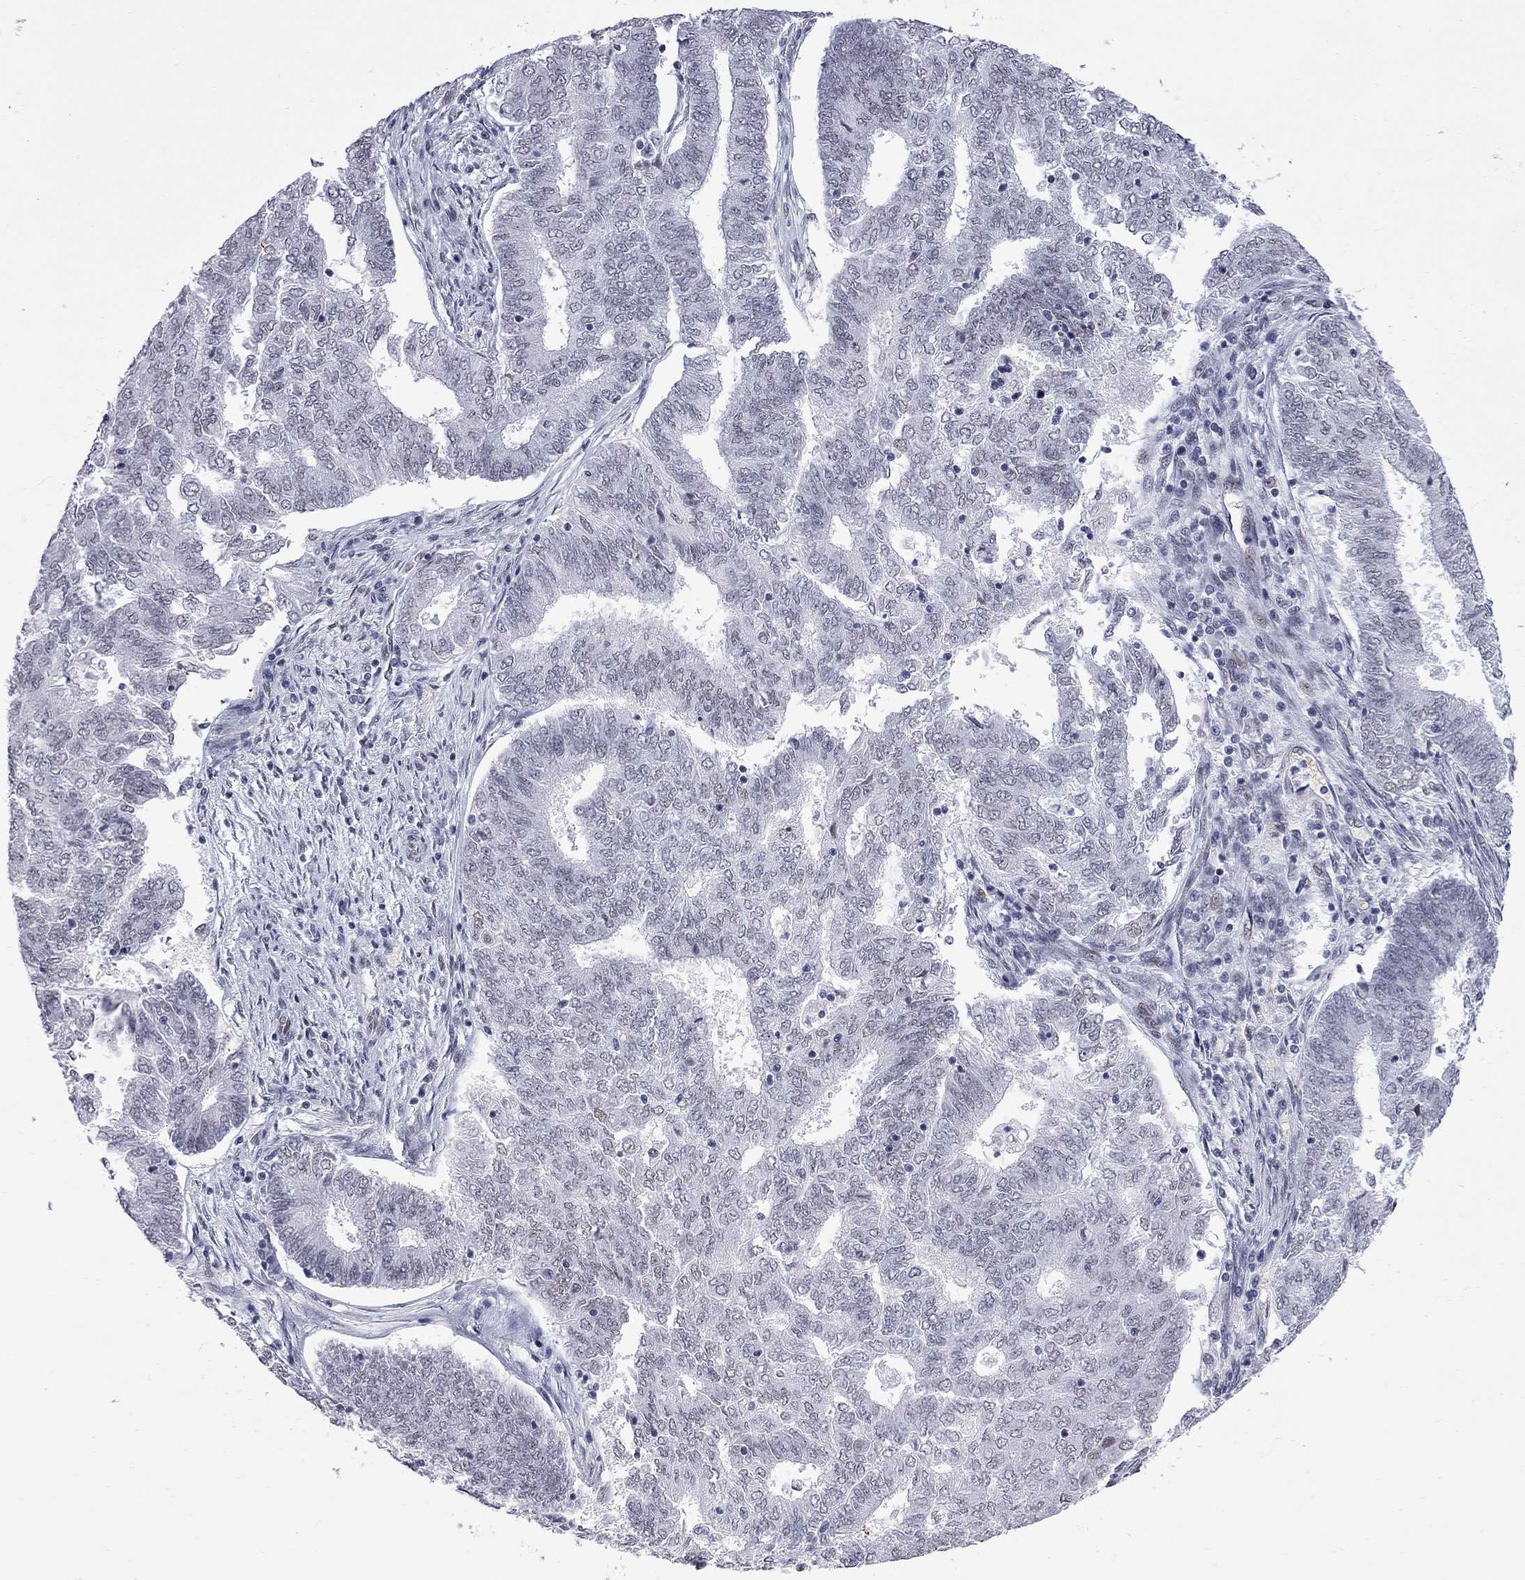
{"staining": {"intensity": "negative", "quantity": "none", "location": "none"}, "tissue": "endometrial cancer", "cell_type": "Tumor cells", "image_type": "cancer", "snomed": [{"axis": "morphology", "description": "Adenocarcinoma, NOS"}, {"axis": "topography", "description": "Endometrium"}], "caption": "DAB (3,3'-diaminobenzidine) immunohistochemical staining of human endometrial cancer reveals no significant staining in tumor cells.", "gene": "ZBTB47", "patient": {"sex": "female", "age": 62}}